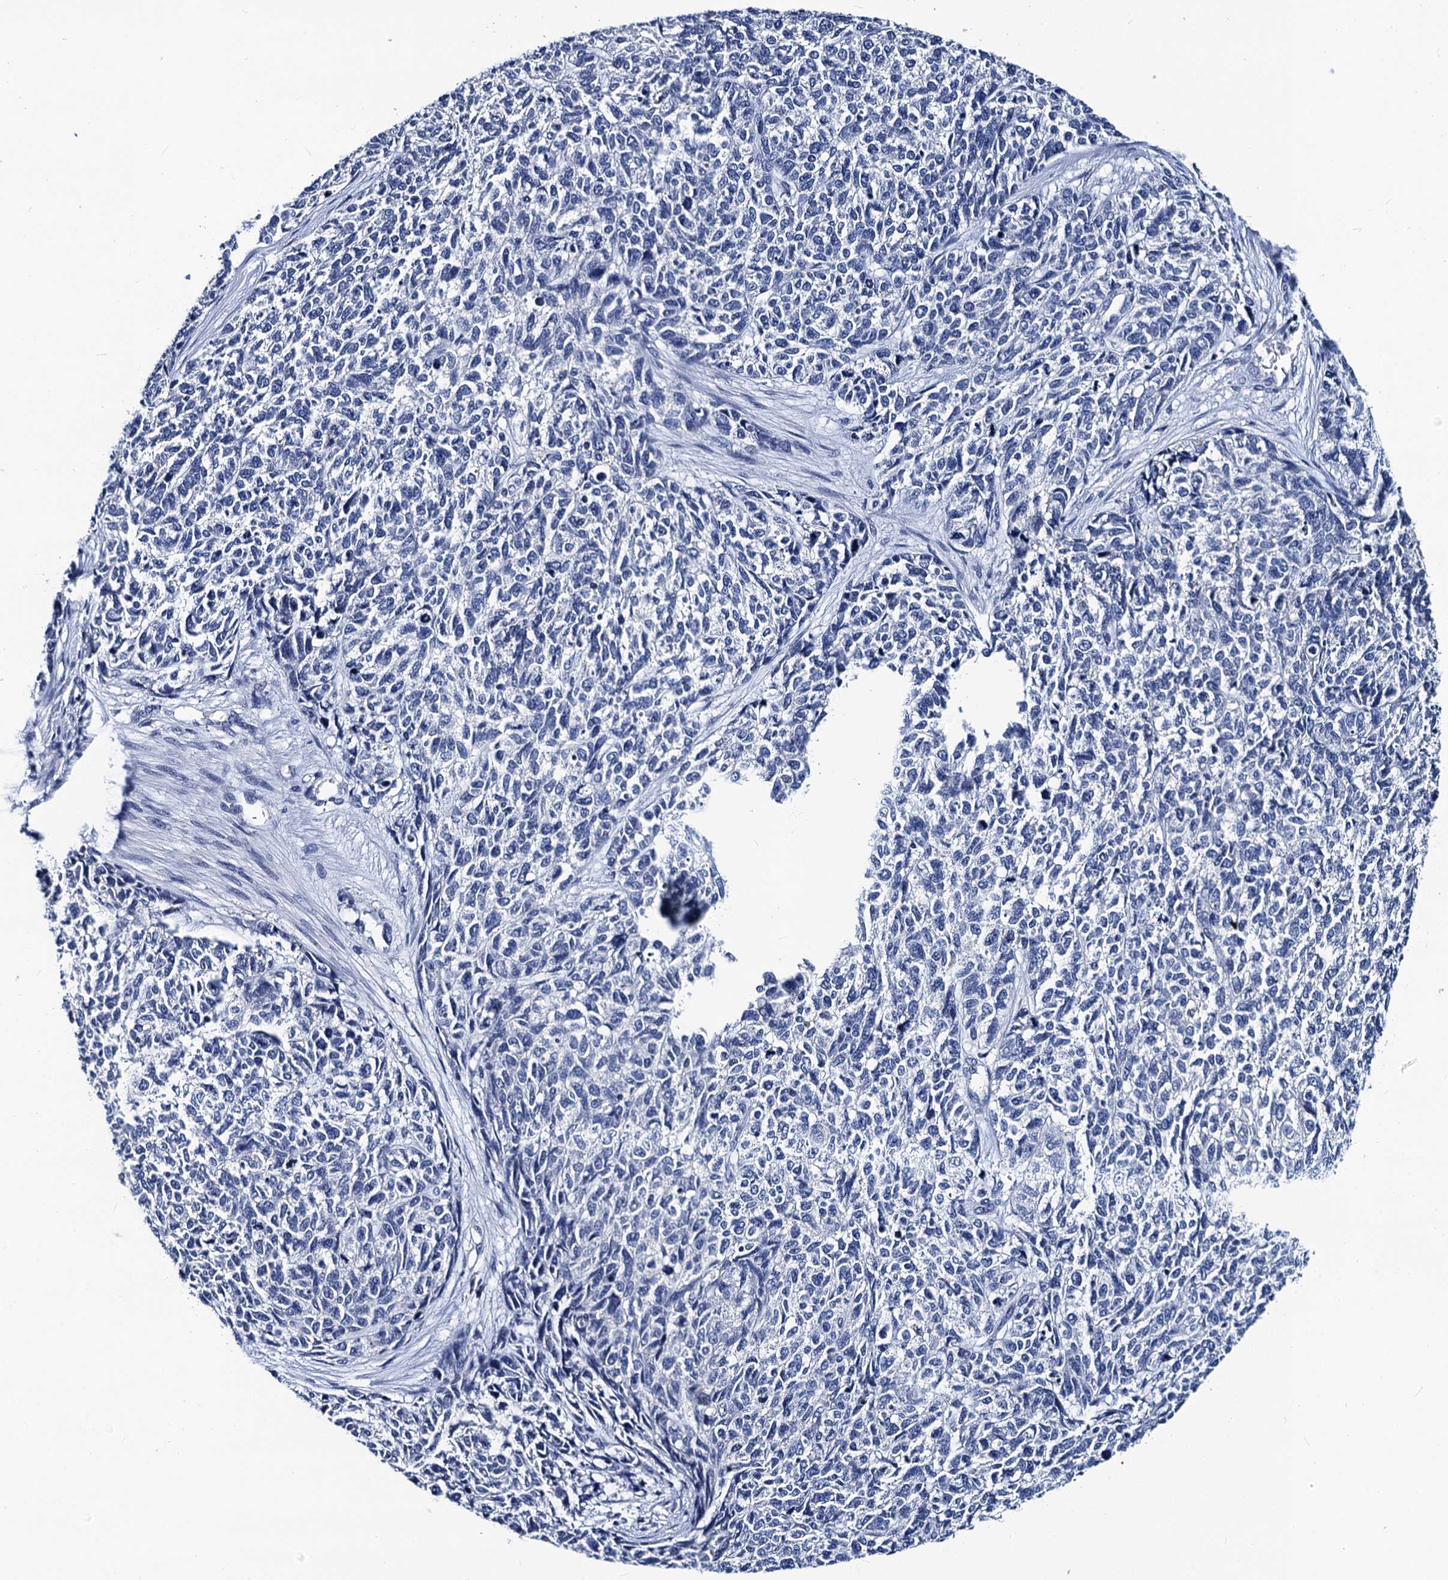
{"staining": {"intensity": "negative", "quantity": "none", "location": "none"}, "tissue": "cervical cancer", "cell_type": "Tumor cells", "image_type": "cancer", "snomed": [{"axis": "morphology", "description": "Squamous cell carcinoma, NOS"}, {"axis": "topography", "description": "Cervix"}], "caption": "DAB (3,3'-diaminobenzidine) immunohistochemical staining of human squamous cell carcinoma (cervical) demonstrates no significant expression in tumor cells.", "gene": "LRRC30", "patient": {"sex": "female", "age": 63}}